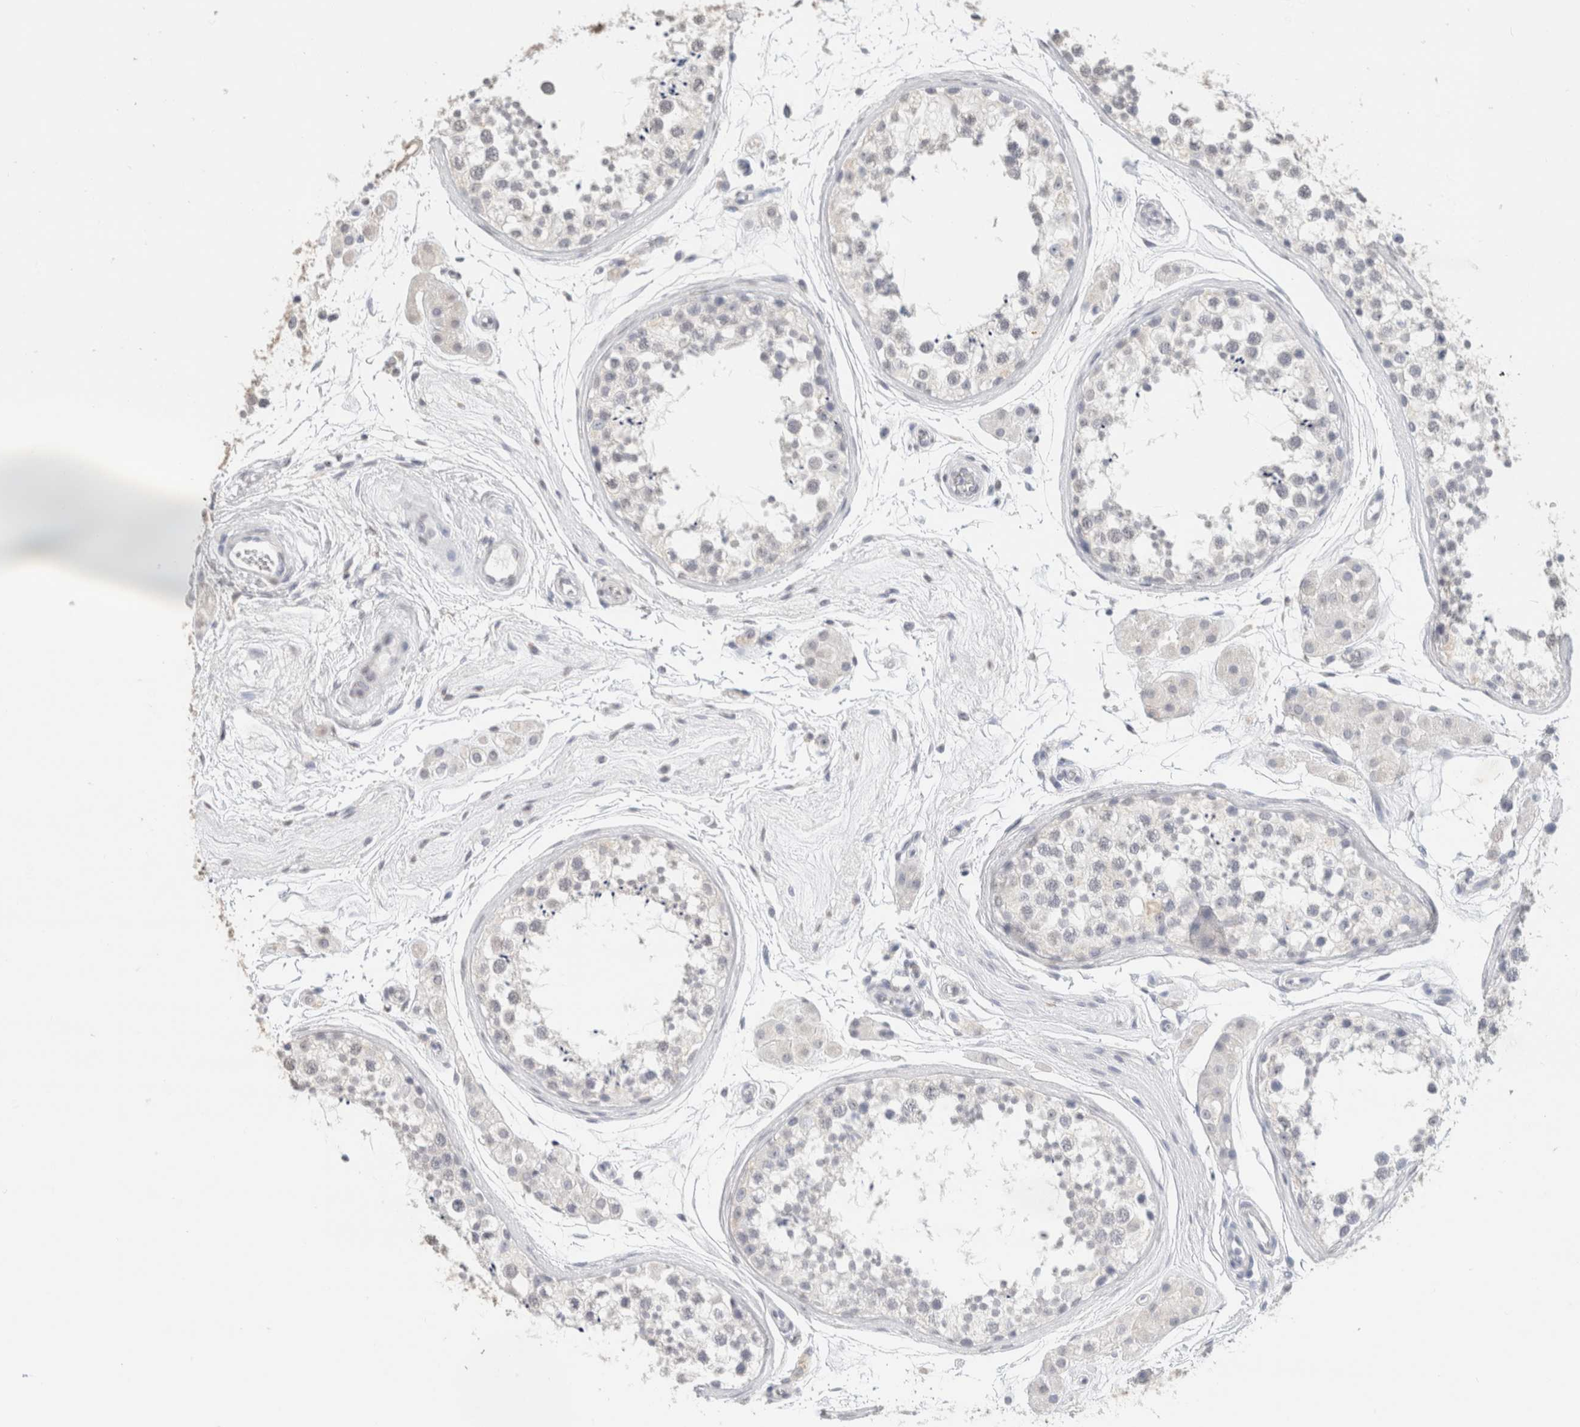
{"staining": {"intensity": "negative", "quantity": "none", "location": "none"}, "tissue": "testis", "cell_type": "Cells in seminiferous ducts", "image_type": "normal", "snomed": [{"axis": "morphology", "description": "Normal tissue, NOS"}, {"axis": "topography", "description": "Testis"}], "caption": "Immunohistochemistry image of benign testis: testis stained with DAB reveals no significant protein positivity in cells in seminiferous ducts.", "gene": "CD80", "patient": {"sex": "male", "age": 56}}